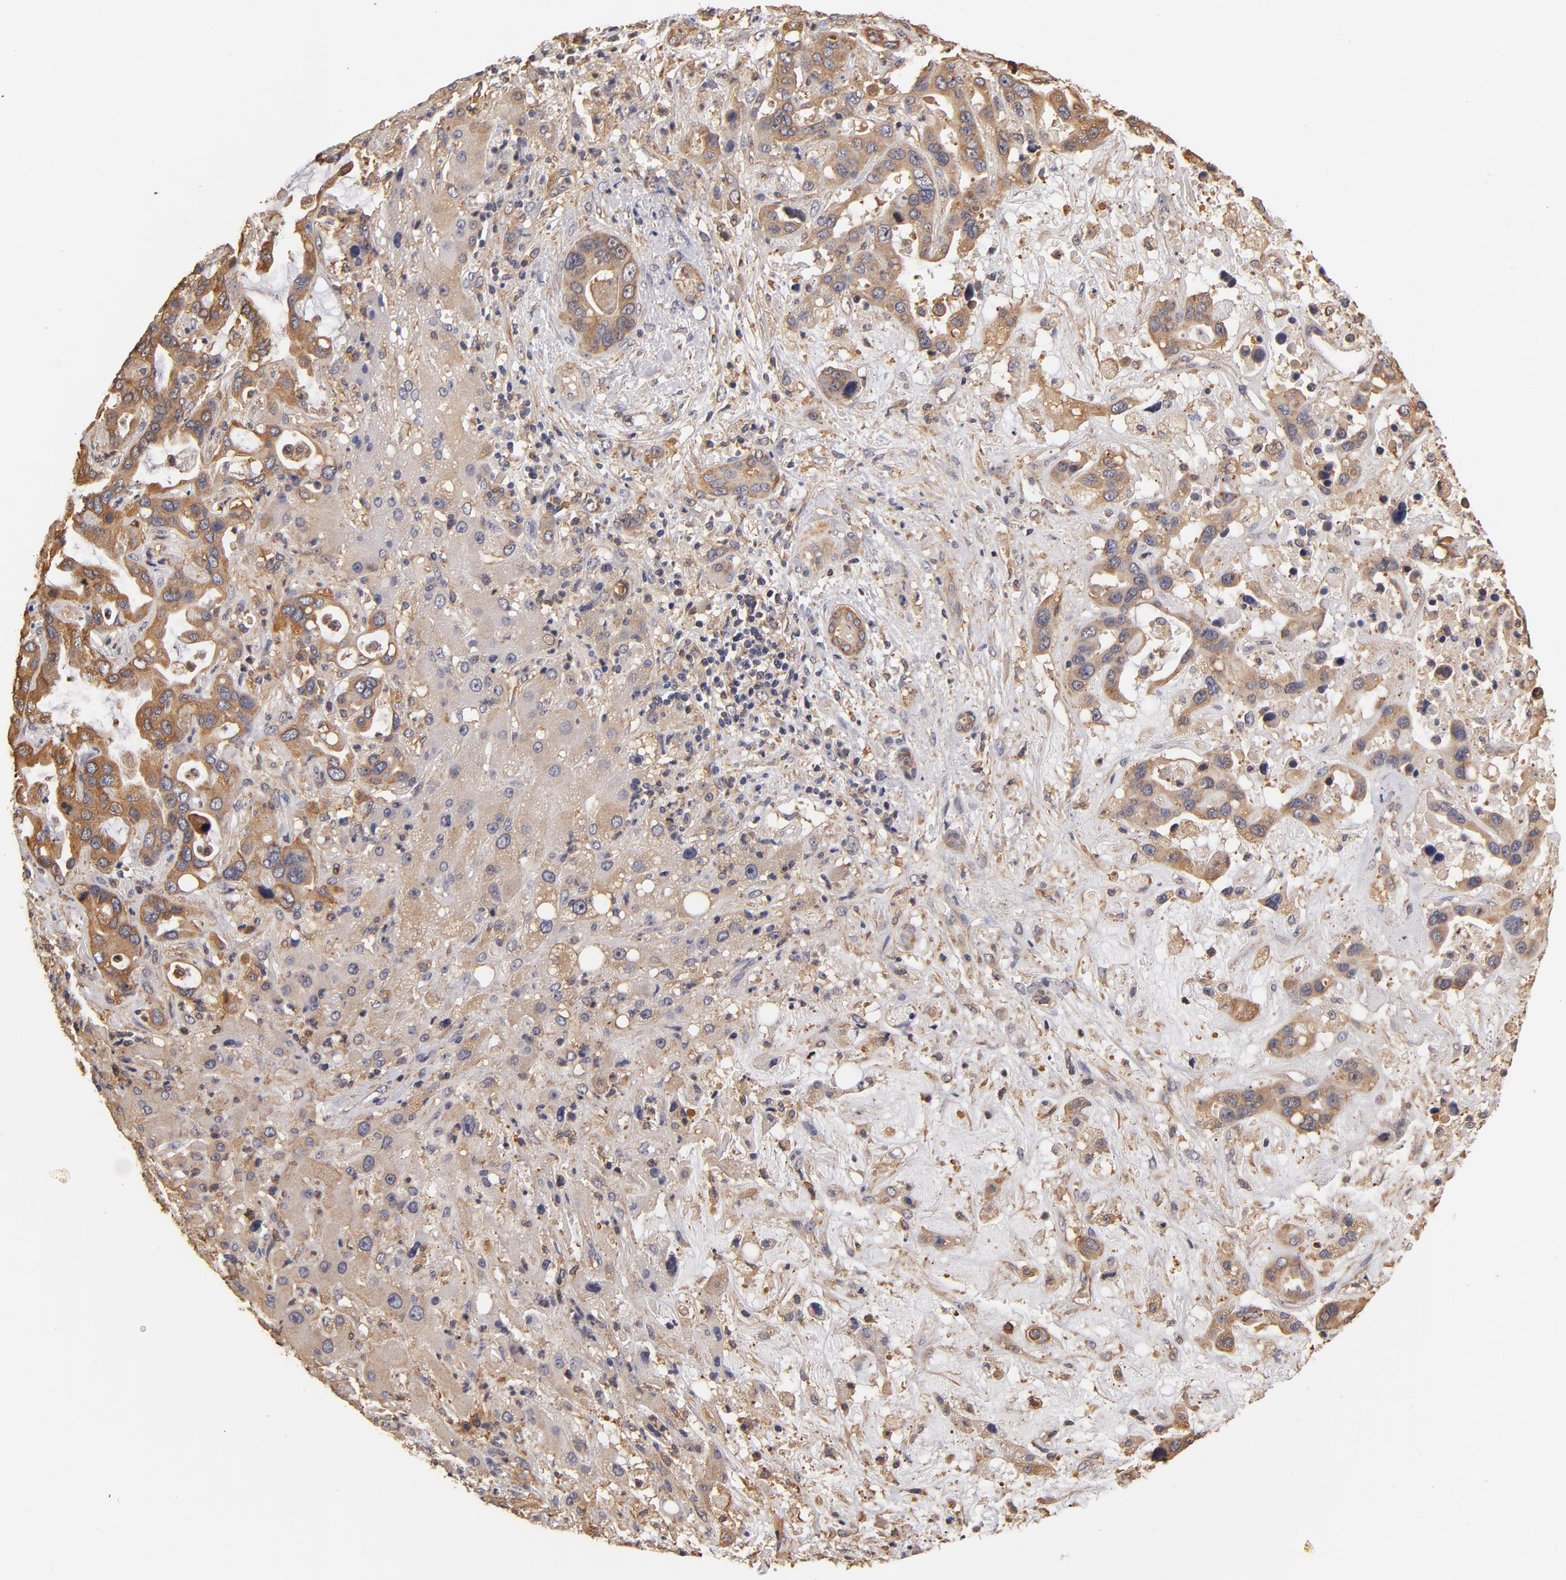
{"staining": {"intensity": "strong", "quantity": ">75%", "location": "cytoplasmic/membranous"}, "tissue": "liver cancer", "cell_type": "Tumor cells", "image_type": "cancer", "snomed": [{"axis": "morphology", "description": "Cholangiocarcinoma"}, {"axis": "topography", "description": "Liver"}], "caption": "Protein expression analysis of human liver cholangiocarcinoma reveals strong cytoplasmic/membranous positivity in approximately >75% of tumor cells.", "gene": "FCMR", "patient": {"sex": "female", "age": 65}}